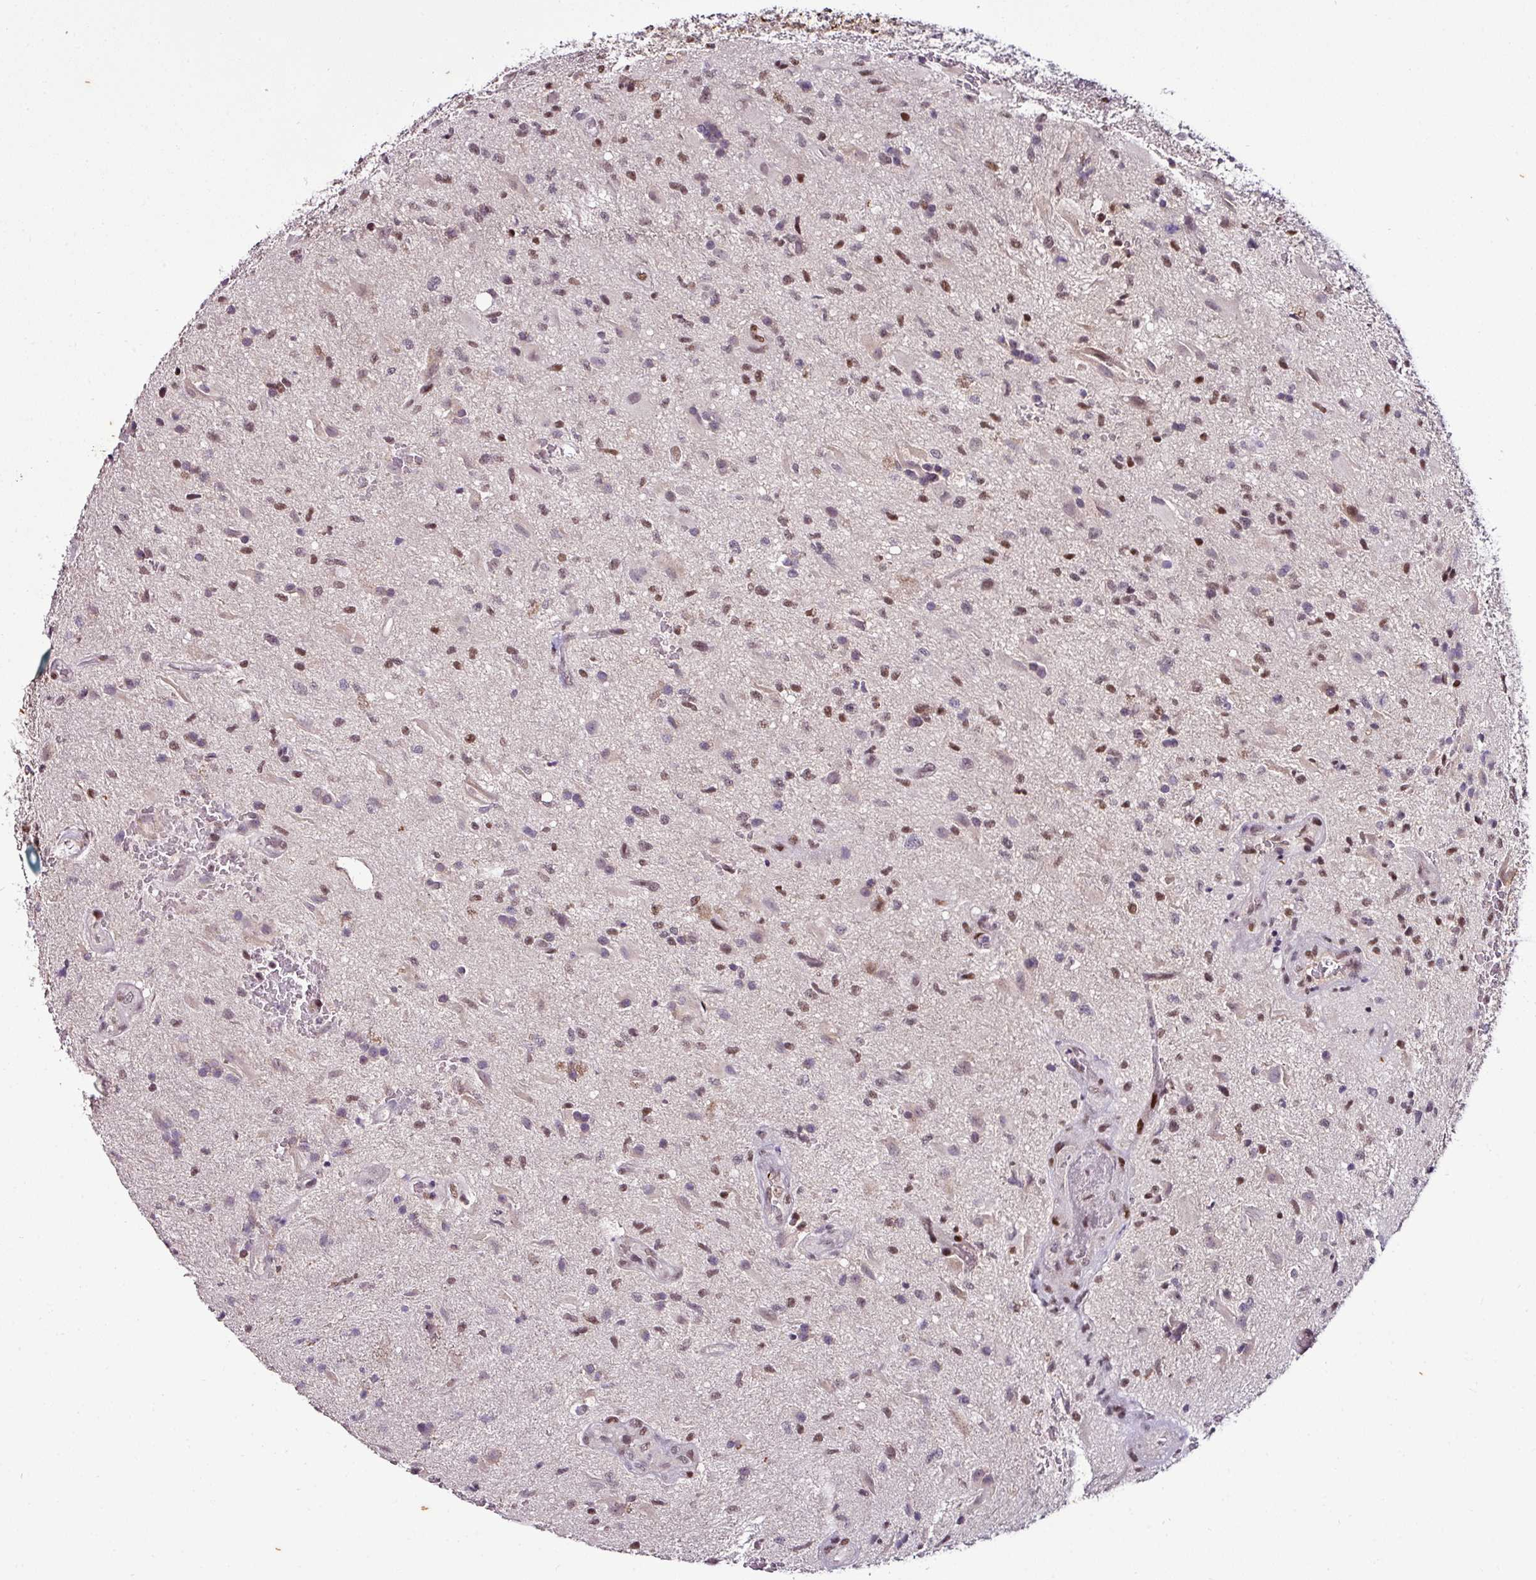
{"staining": {"intensity": "moderate", "quantity": "25%-75%", "location": "nuclear"}, "tissue": "glioma", "cell_type": "Tumor cells", "image_type": "cancer", "snomed": [{"axis": "morphology", "description": "Glioma, malignant, High grade"}, {"axis": "topography", "description": "Brain"}], "caption": "A histopathology image of human malignant high-grade glioma stained for a protein reveals moderate nuclear brown staining in tumor cells. The protein of interest is shown in brown color, while the nuclei are stained blue.", "gene": "KLF16", "patient": {"sex": "male", "age": 67}}